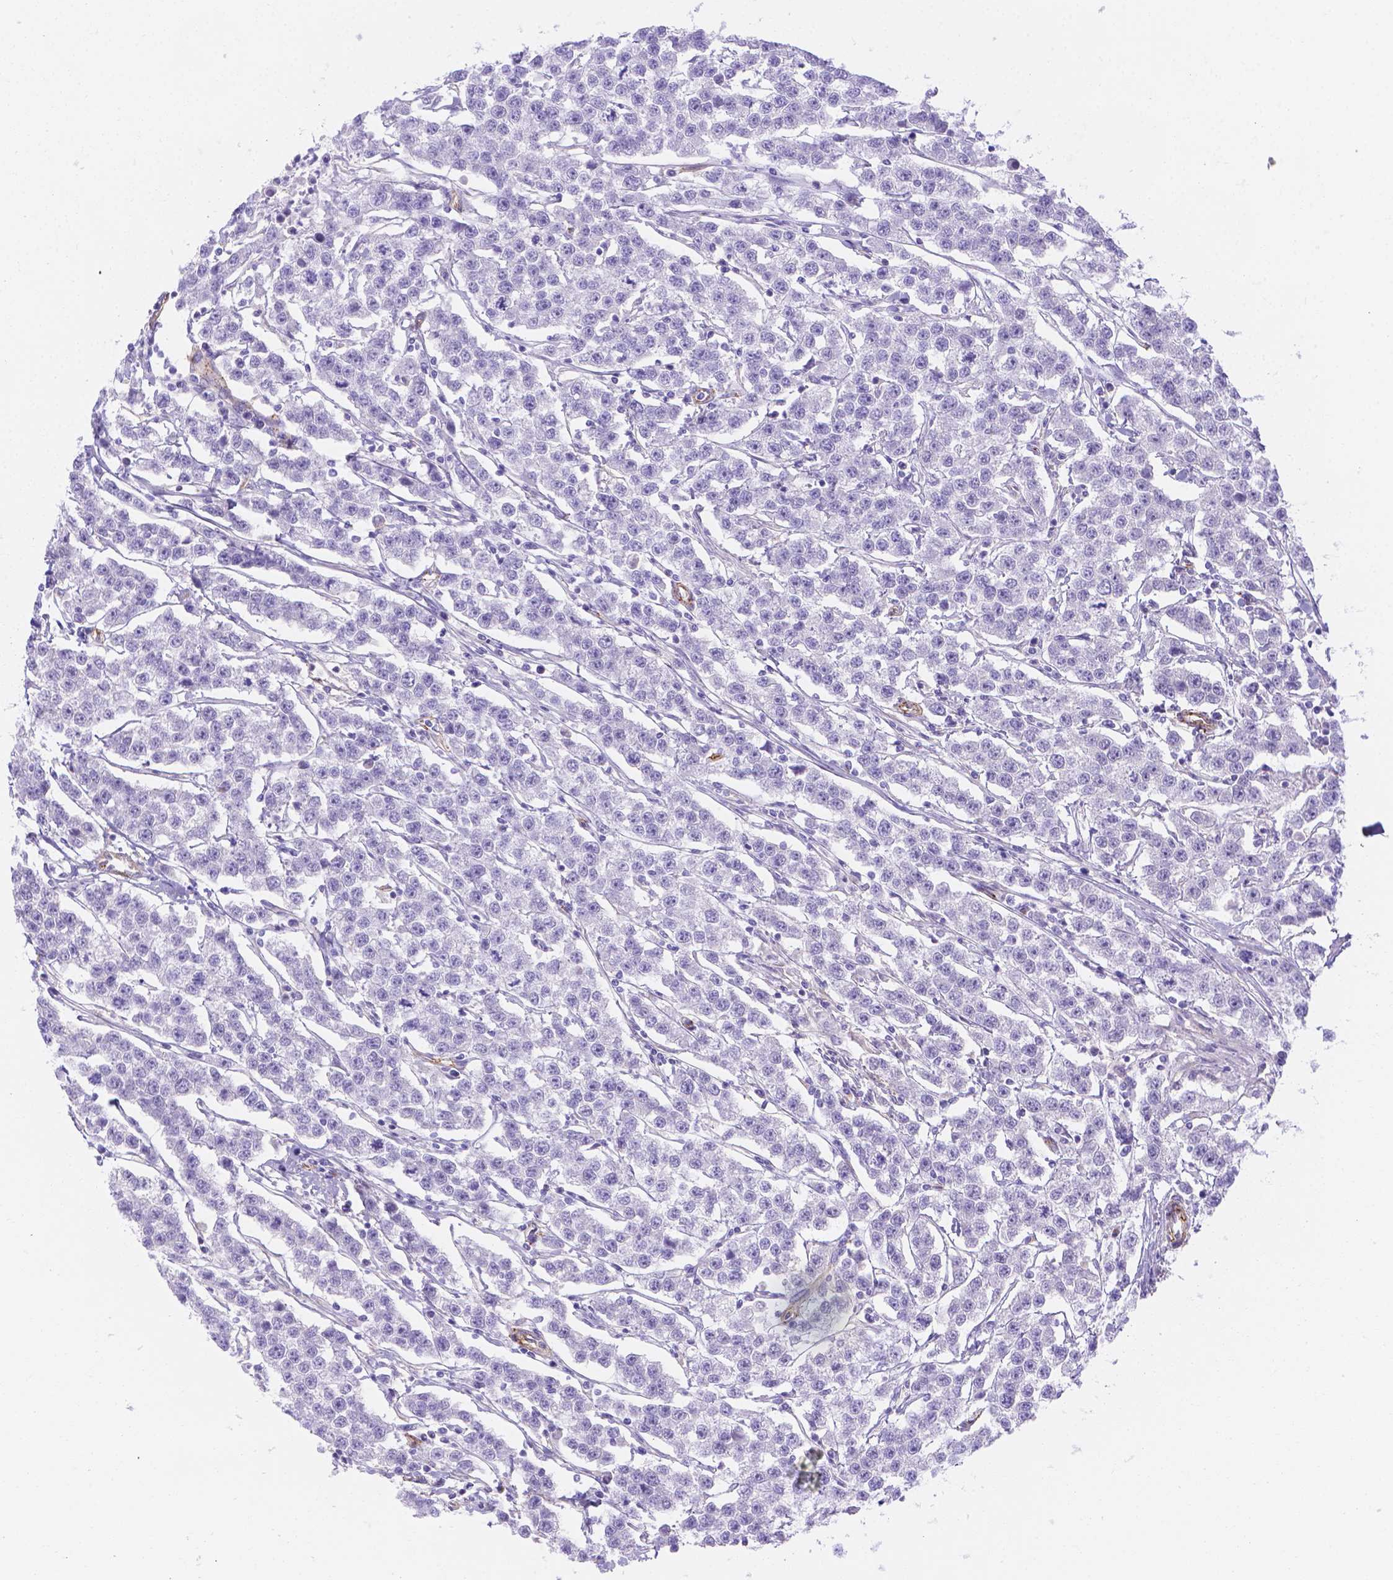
{"staining": {"intensity": "negative", "quantity": "none", "location": "none"}, "tissue": "testis cancer", "cell_type": "Tumor cells", "image_type": "cancer", "snomed": [{"axis": "morphology", "description": "Seminoma, NOS"}, {"axis": "topography", "description": "Testis"}], "caption": "Protein analysis of testis cancer shows no significant staining in tumor cells.", "gene": "SLC40A1", "patient": {"sex": "male", "age": 59}}